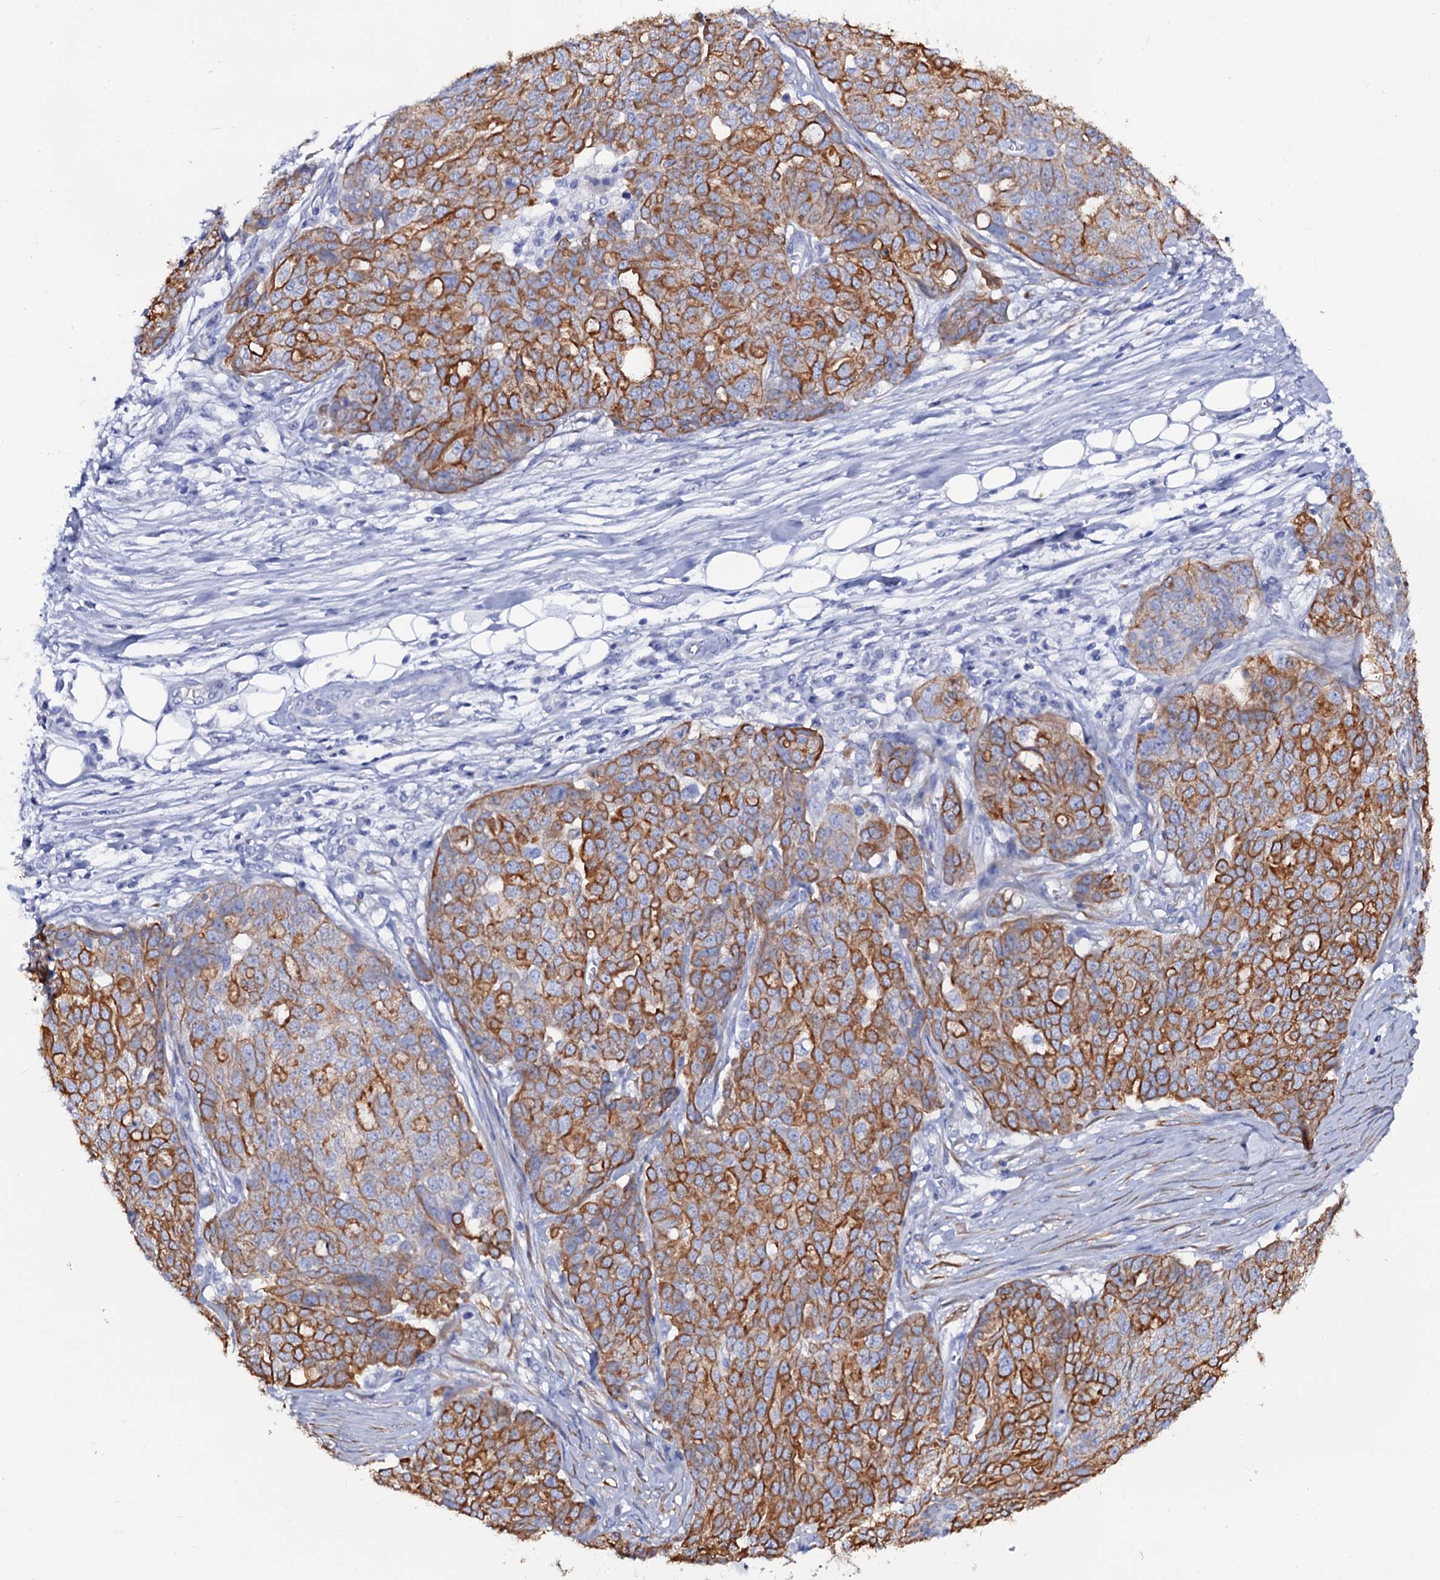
{"staining": {"intensity": "moderate", "quantity": ">75%", "location": "cytoplasmic/membranous"}, "tissue": "ovarian cancer", "cell_type": "Tumor cells", "image_type": "cancer", "snomed": [{"axis": "morphology", "description": "Cystadenocarcinoma, serous, NOS"}, {"axis": "topography", "description": "Soft tissue"}, {"axis": "topography", "description": "Ovary"}], "caption": "Ovarian cancer stained for a protein reveals moderate cytoplasmic/membranous positivity in tumor cells.", "gene": "RAB3IP", "patient": {"sex": "female", "age": 57}}